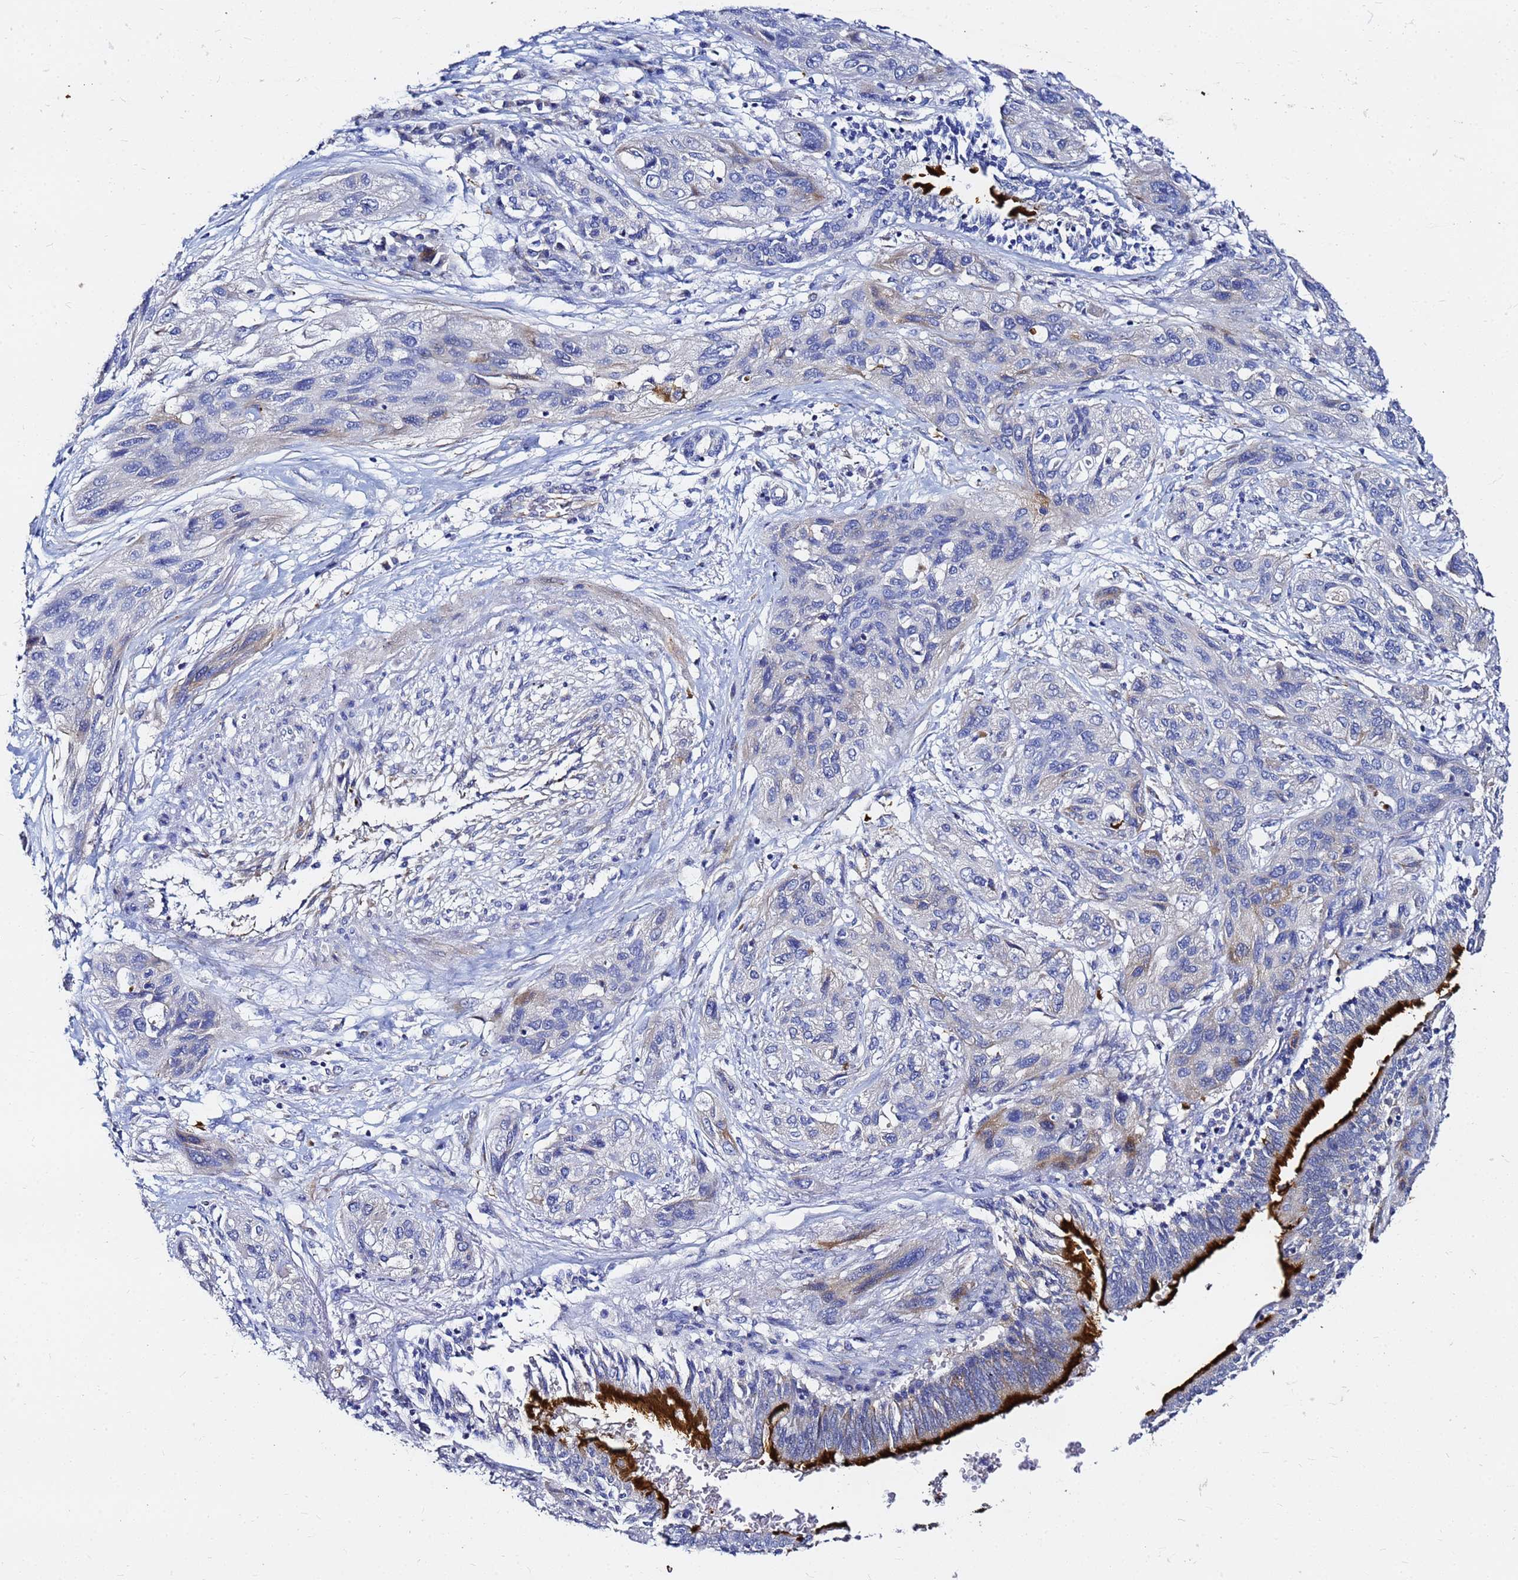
{"staining": {"intensity": "negative", "quantity": "none", "location": "none"}, "tissue": "lung cancer", "cell_type": "Tumor cells", "image_type": "cancer", "snomed": [{"axis": "morphology", "description": "Squamous cell carcinoma, NOS"}, {"axis": "topography", "description": "Lung"}], "caption": "Human lung squamous cell carcinoma stained for a protein using IHC demonstrates no staining in tumor cells.", "gene": "TUBA8", "patient": {"sex": "female", "age": 70}}